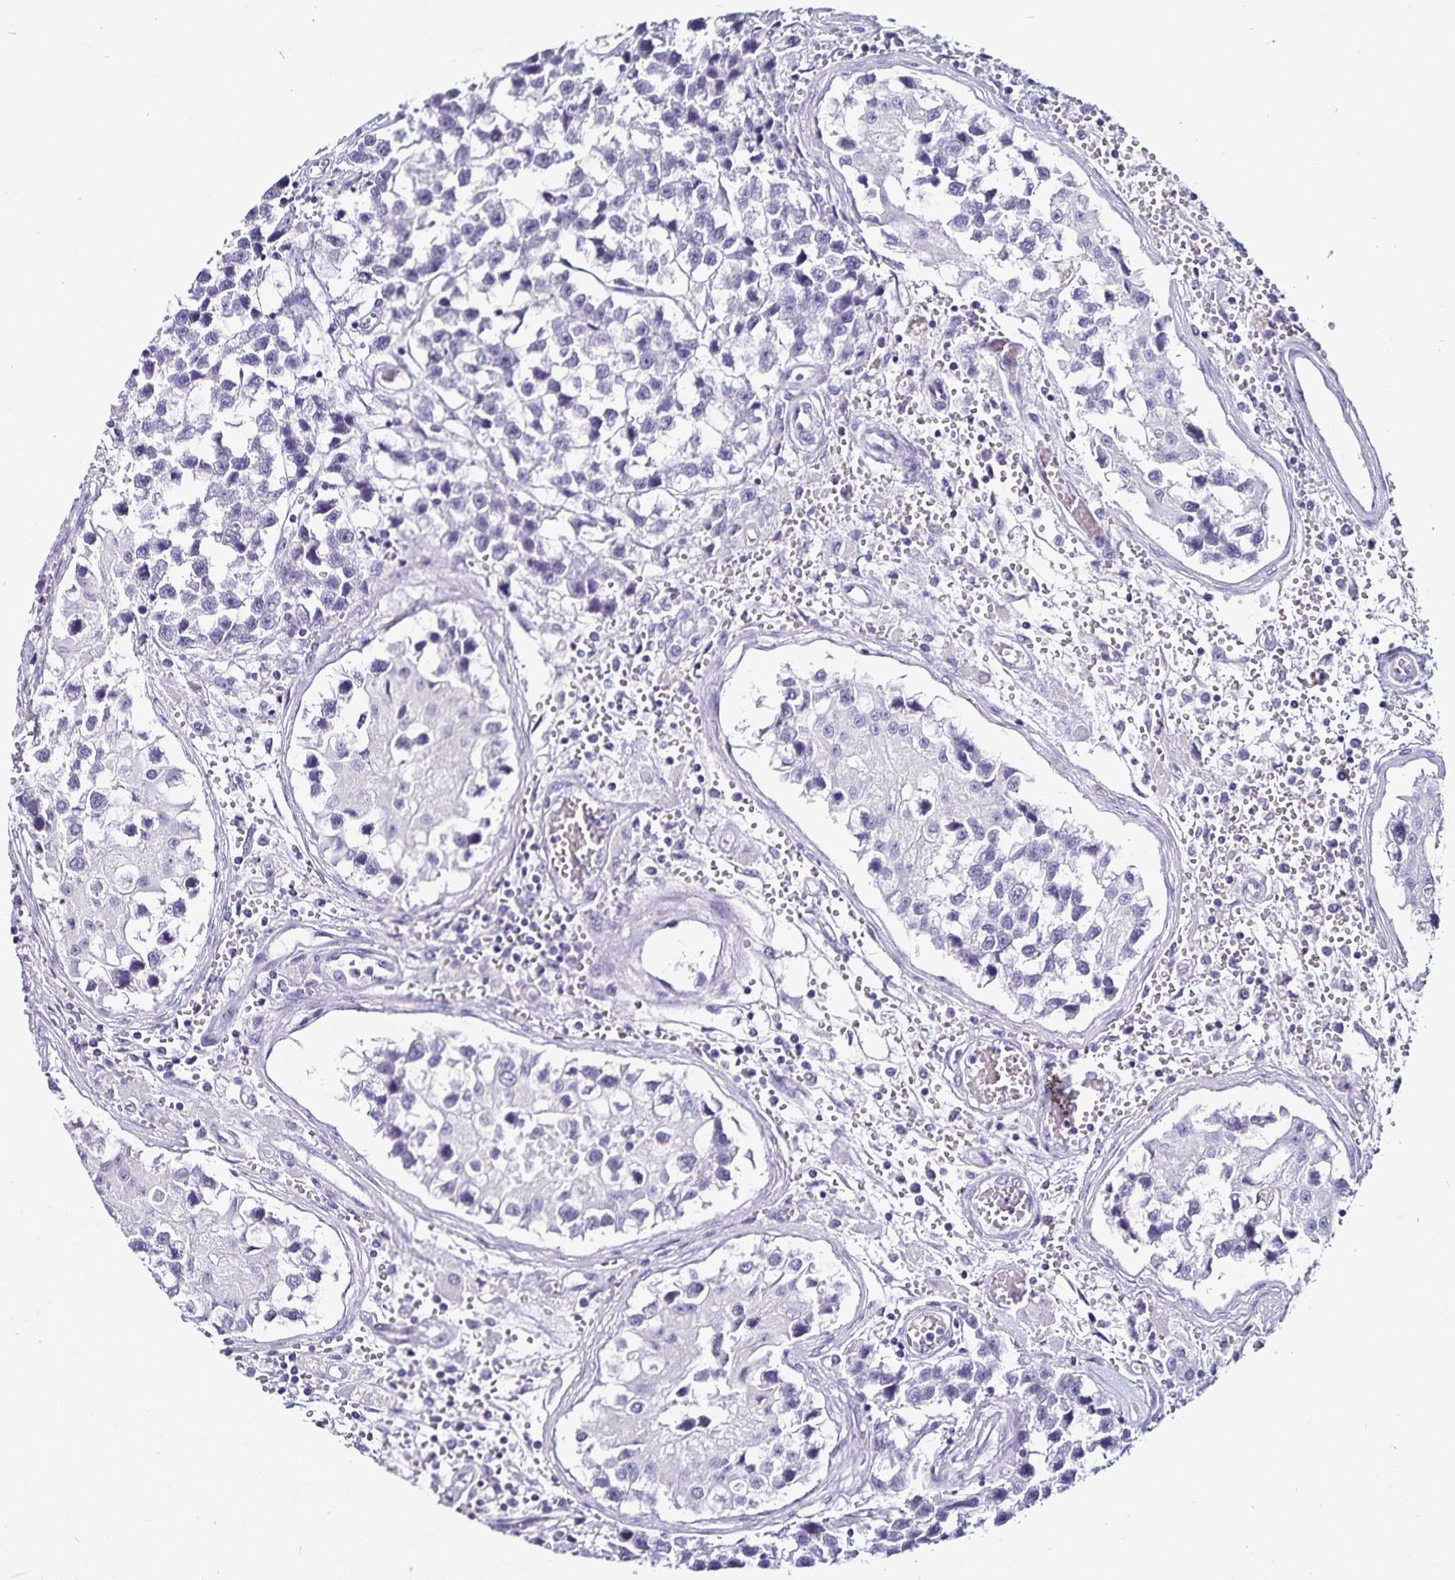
{"staining": {"intensity": "negative", "quantity": "none", "location": "none"}, "tissue": "testis cancer", "cell_type": "Tumor cells", "image_type": "cancer", "snomed": [{"axis": "morphology", "description": "Seminoma, NOS"}, {"axis": "topography", "description": "Testis"}], "caption": "Immunohistochemical staining of seminoma (testis) exhibits no significant staining in tumor cells. The staining was performed using DAB (3,3'-diaminobenzidine) to visualize the protein expression in brown, while the nuclei were stained in blue with hematoxylin (Magnification: 20x).", "gene": "TSPAN7", "patient": {"sex": "male", "age": 26}}